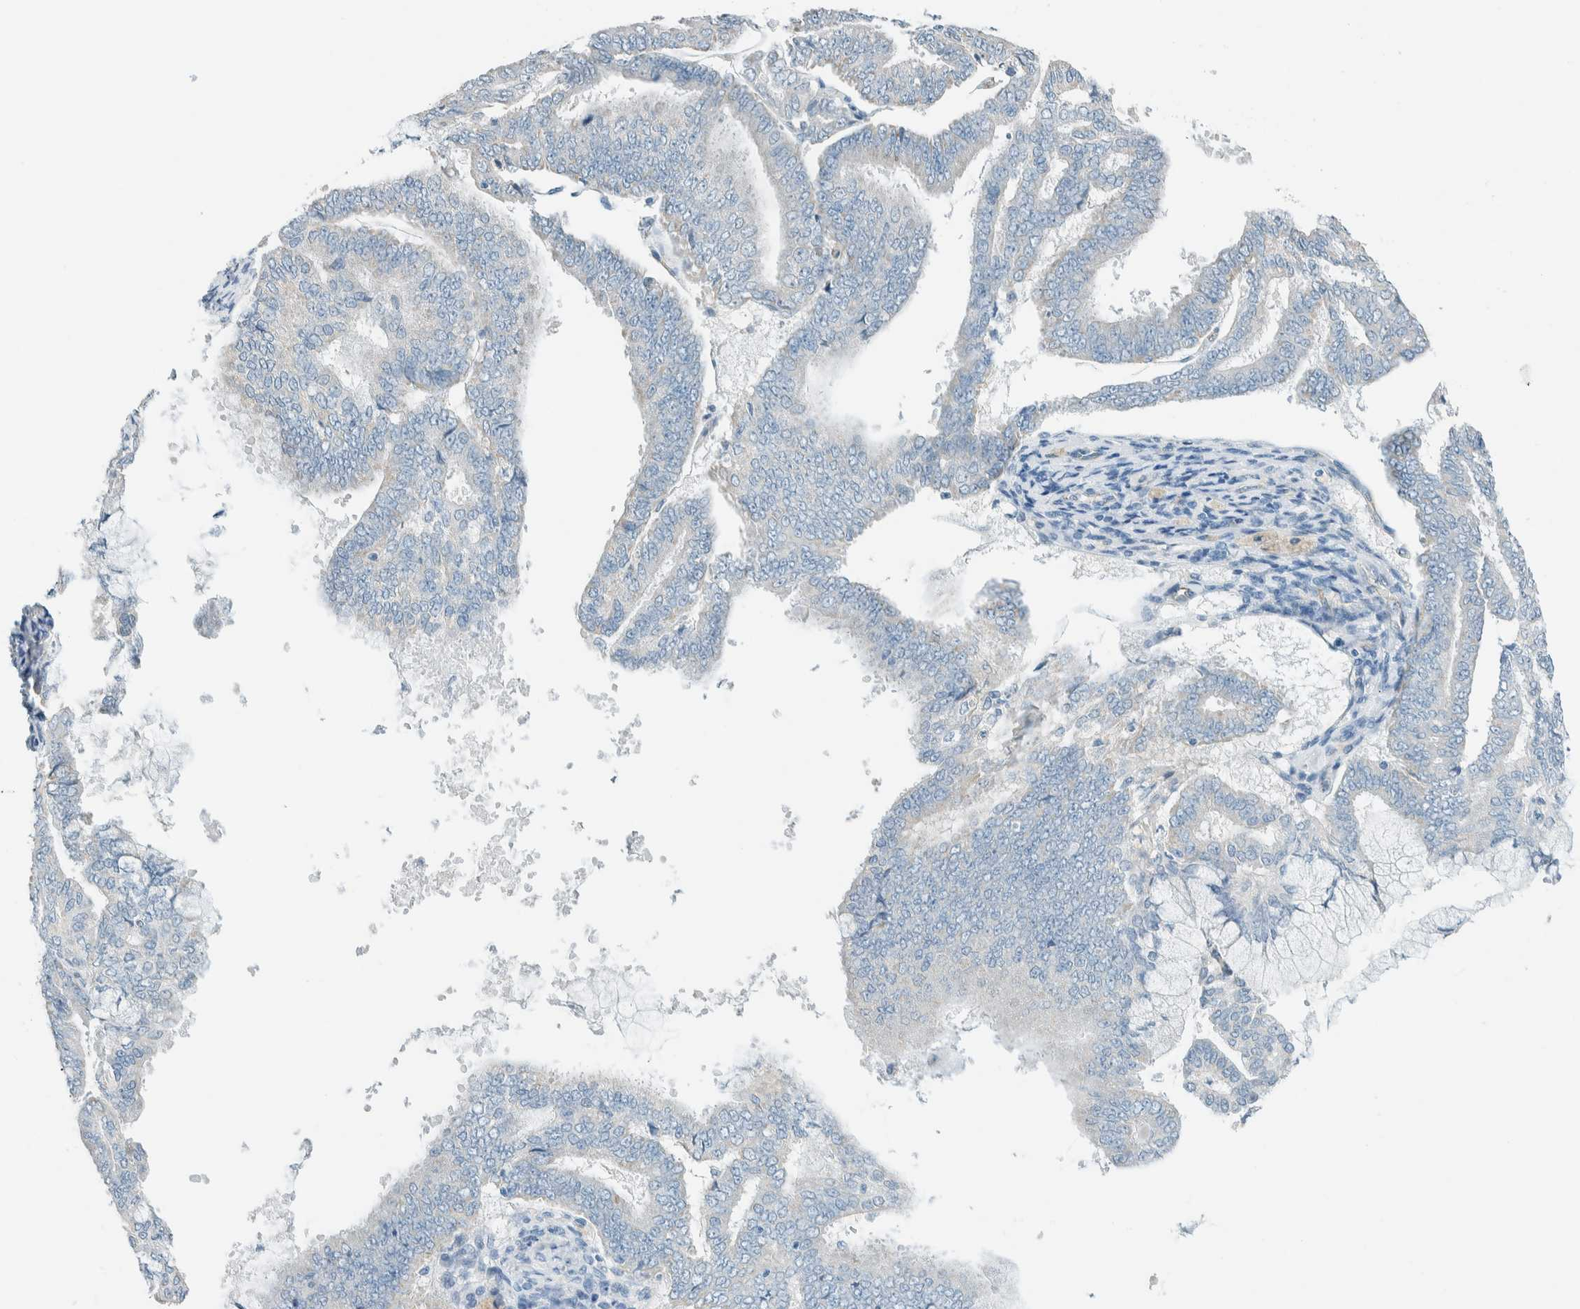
{"staining": {"intensity": "negative", "quantity": "none", "location": "none"}, "tissue": "endometrial cancer", "cell_type": "Tumor cells", "image_type": "cancer", "snomed": [{"axis": "morphology", "description": "Adenocarcinoma, NOS"}, {"axis": "topography", "description": "Endometrium"}], "caption": "DAB immunohistochemical staining of human endometrial cancer demonstrates no significant staining in tumor cells.", "gene": "SLFN12", "patient": {"sex": "female", "age": 63}}